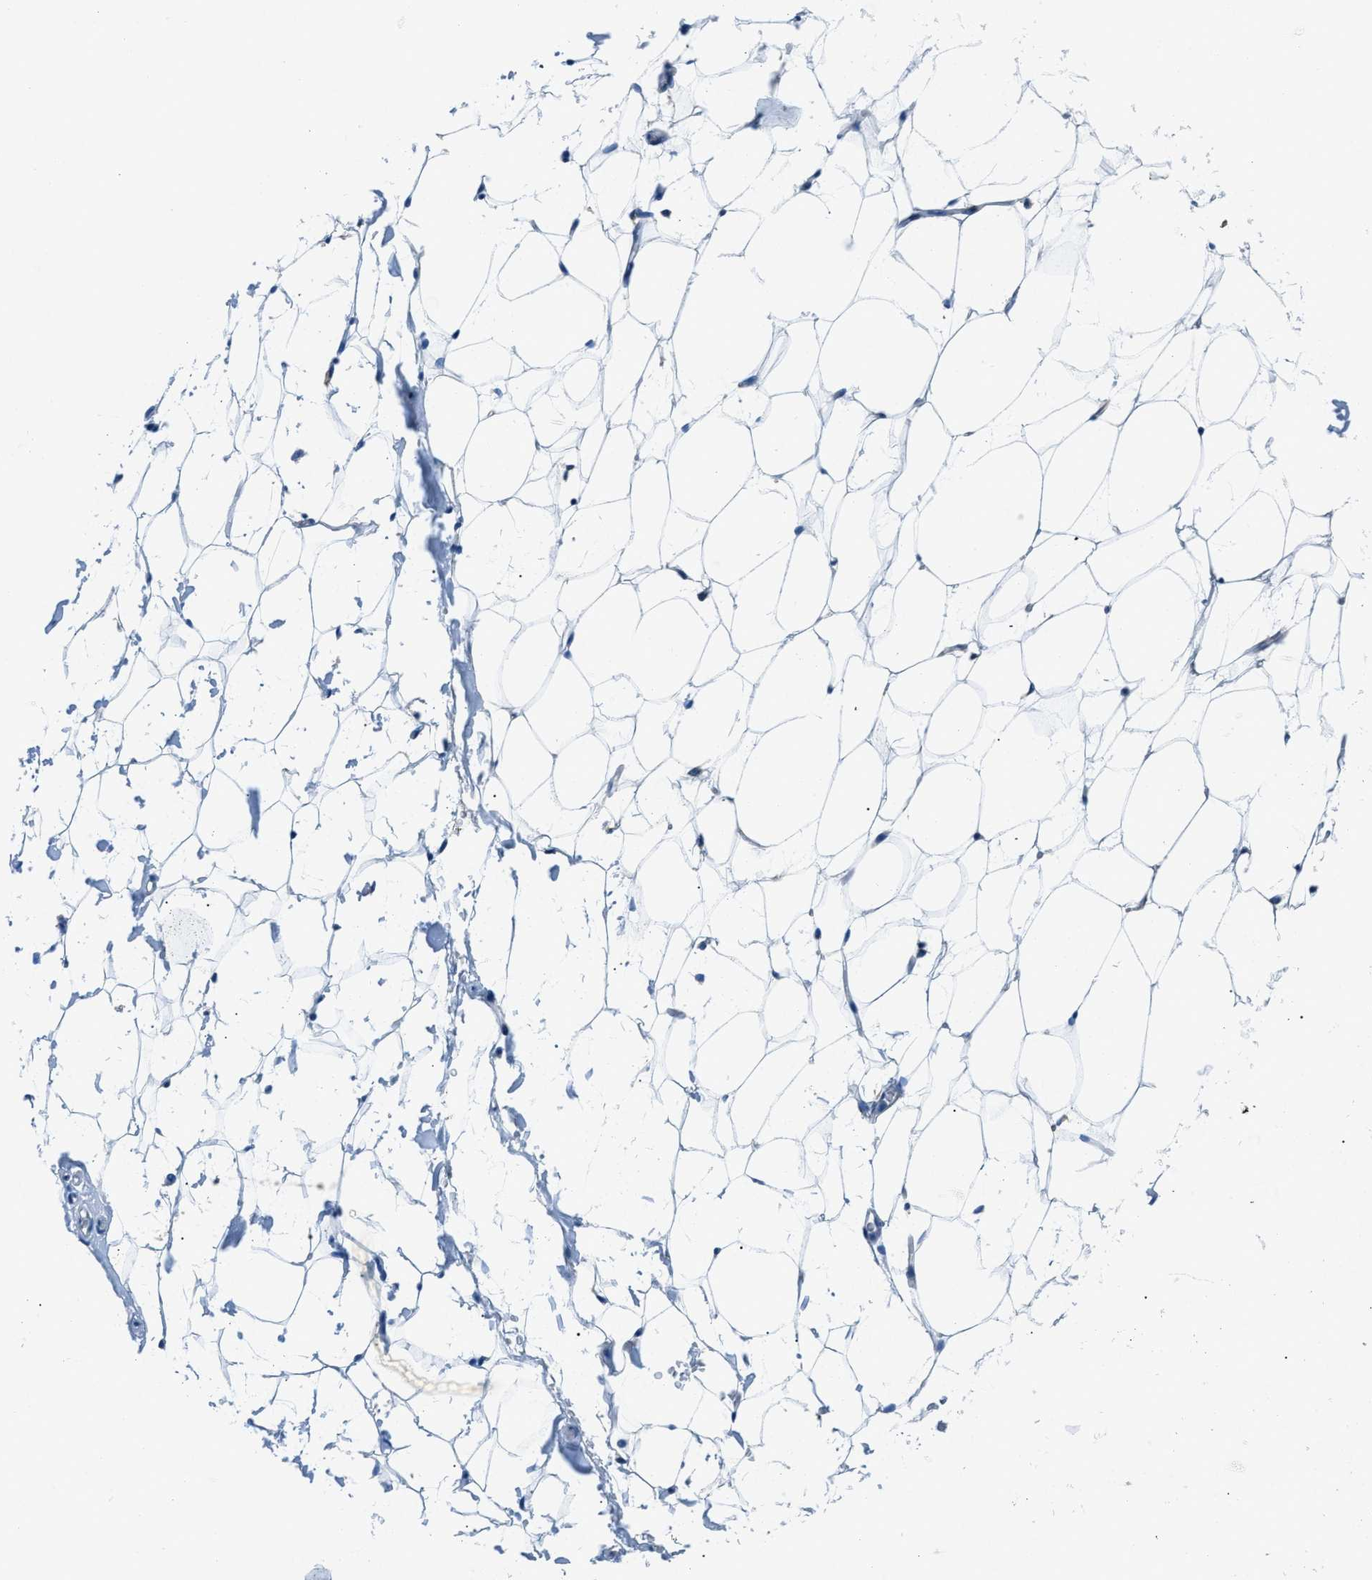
{"staining": {"intensity": "negative", "quantity": "none", "location": "none"}, "tissue": "adipose tissue", "cell_type": "Adipocytes", "image_type": "normal", "snomed": [{"axis": "morphology", "description": "Normal tissue, NOS"}, {"axis": "topography", "description": "Breast"}, {"axis": "topography", "description": "Soft tissue"}], "caption": "Protein analysis of benign adipose tissue reveals no significant expression in adipocytes.", "gene": "SARS1", "patient": {"sex": "female", "age": 75}}